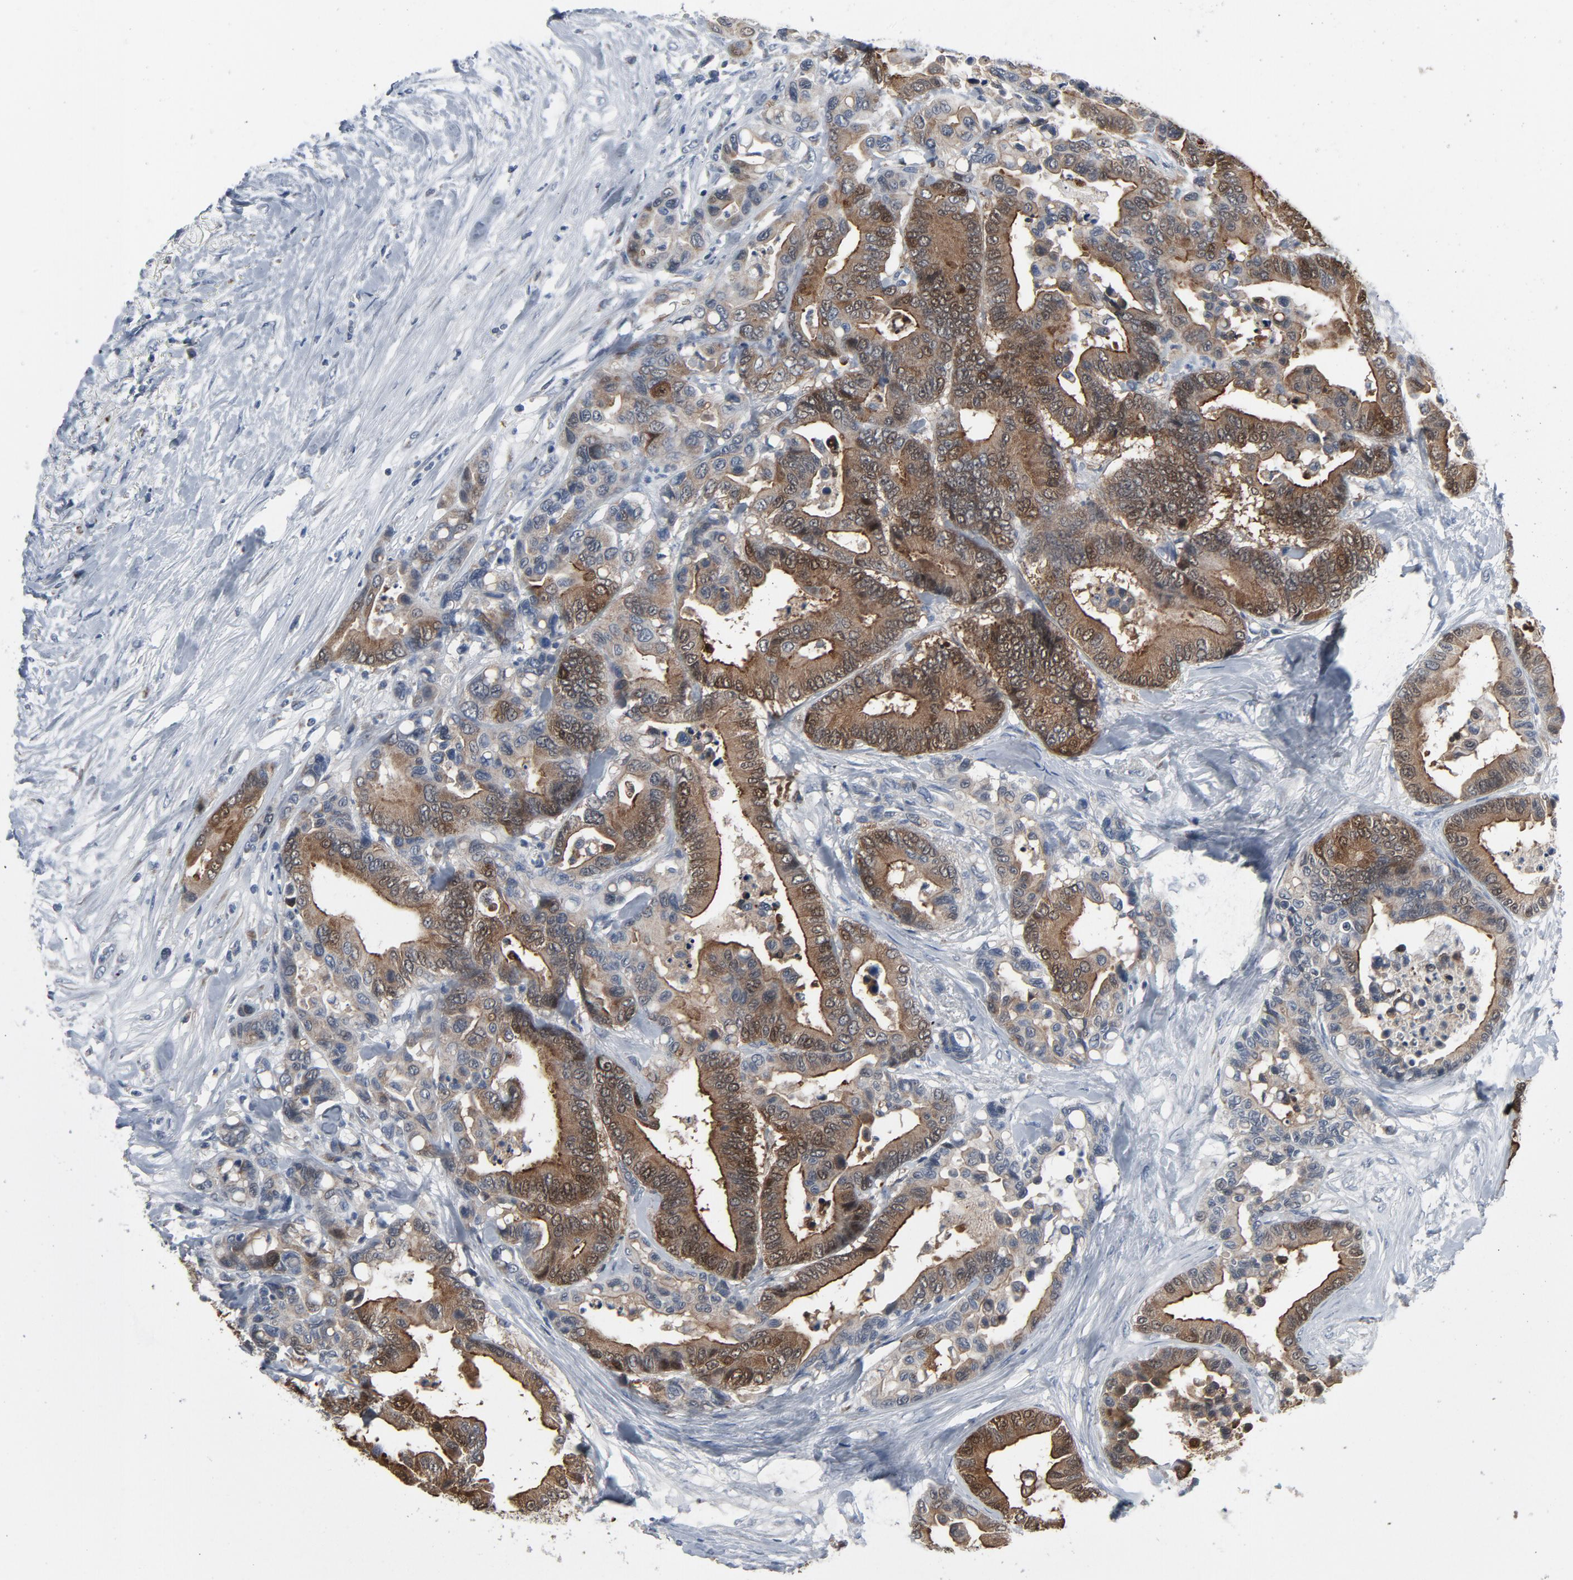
{"staining": {"intensity": "strong", "quantity": ">75%", "location": "cytoplasmic/membranous,nuclear"}, "tissue": "colorectal cancer", "cell_type": "Tumor cells", "image_type": "cancer", "snomed": [{"axis": "morphology", "description": "Adenocarcinoma, NOS"}, {"axis": "topography", "description": "Colon"}], "caption": "Human colorectal adenocarcinoma stained with a protein marker exhibits strong staining in tumor cells.", "gene": "GPX2", "patient": {"sex": "male", "age": 82}}